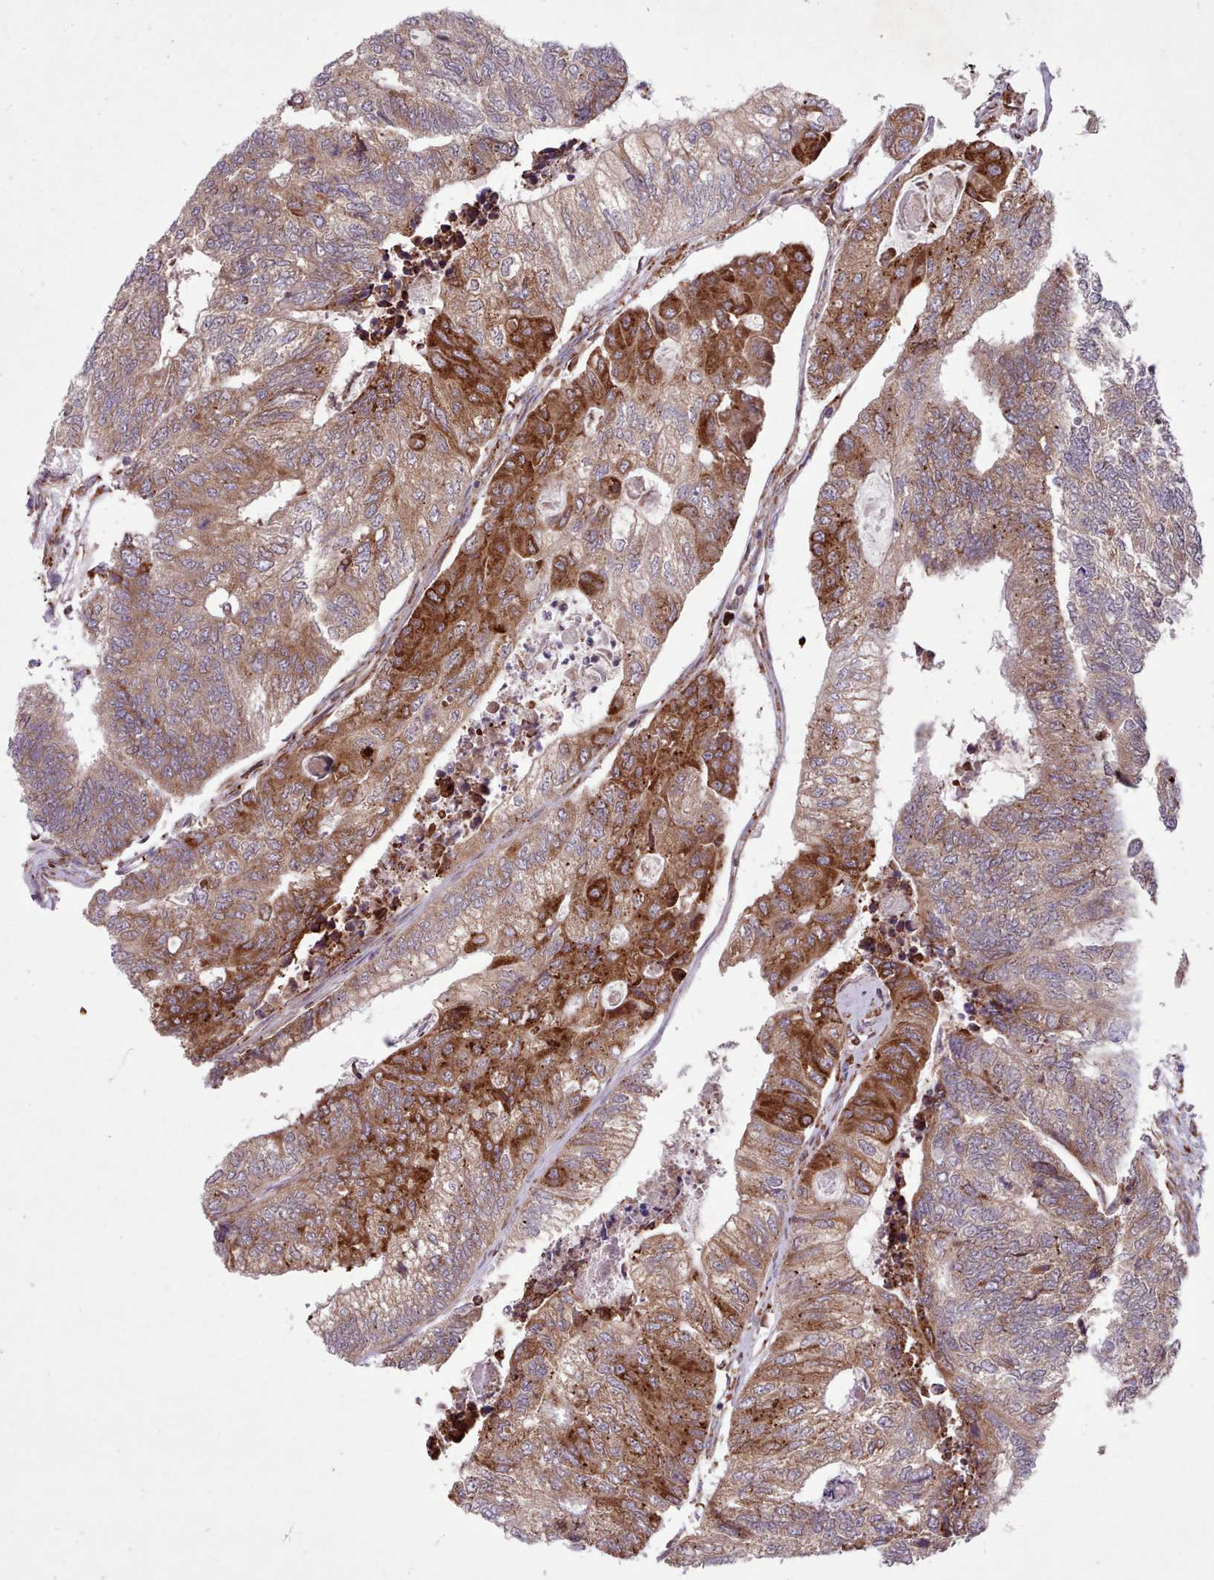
{"staining": {"intensity": "moderate", "quantity": ">75%", "location": "cytoplasmic/membranous"}, "tissue": "colorectal cancer", "cell_type": "Tumor cells", "image_type": "cancer", "snomed": [{"axis": "morphology", "description": "Adenocarcinoma, NOS"}, {"axis": "topography", "description": "Colon"}], "caption": "Moderate cytoplasmic/membranous staining is appreciated in about >75% of tumor cells in colorectal cancer (adenocarcinoma).", "gene": "TTLL3", "patient": {"sex": "female", "age": 67}}